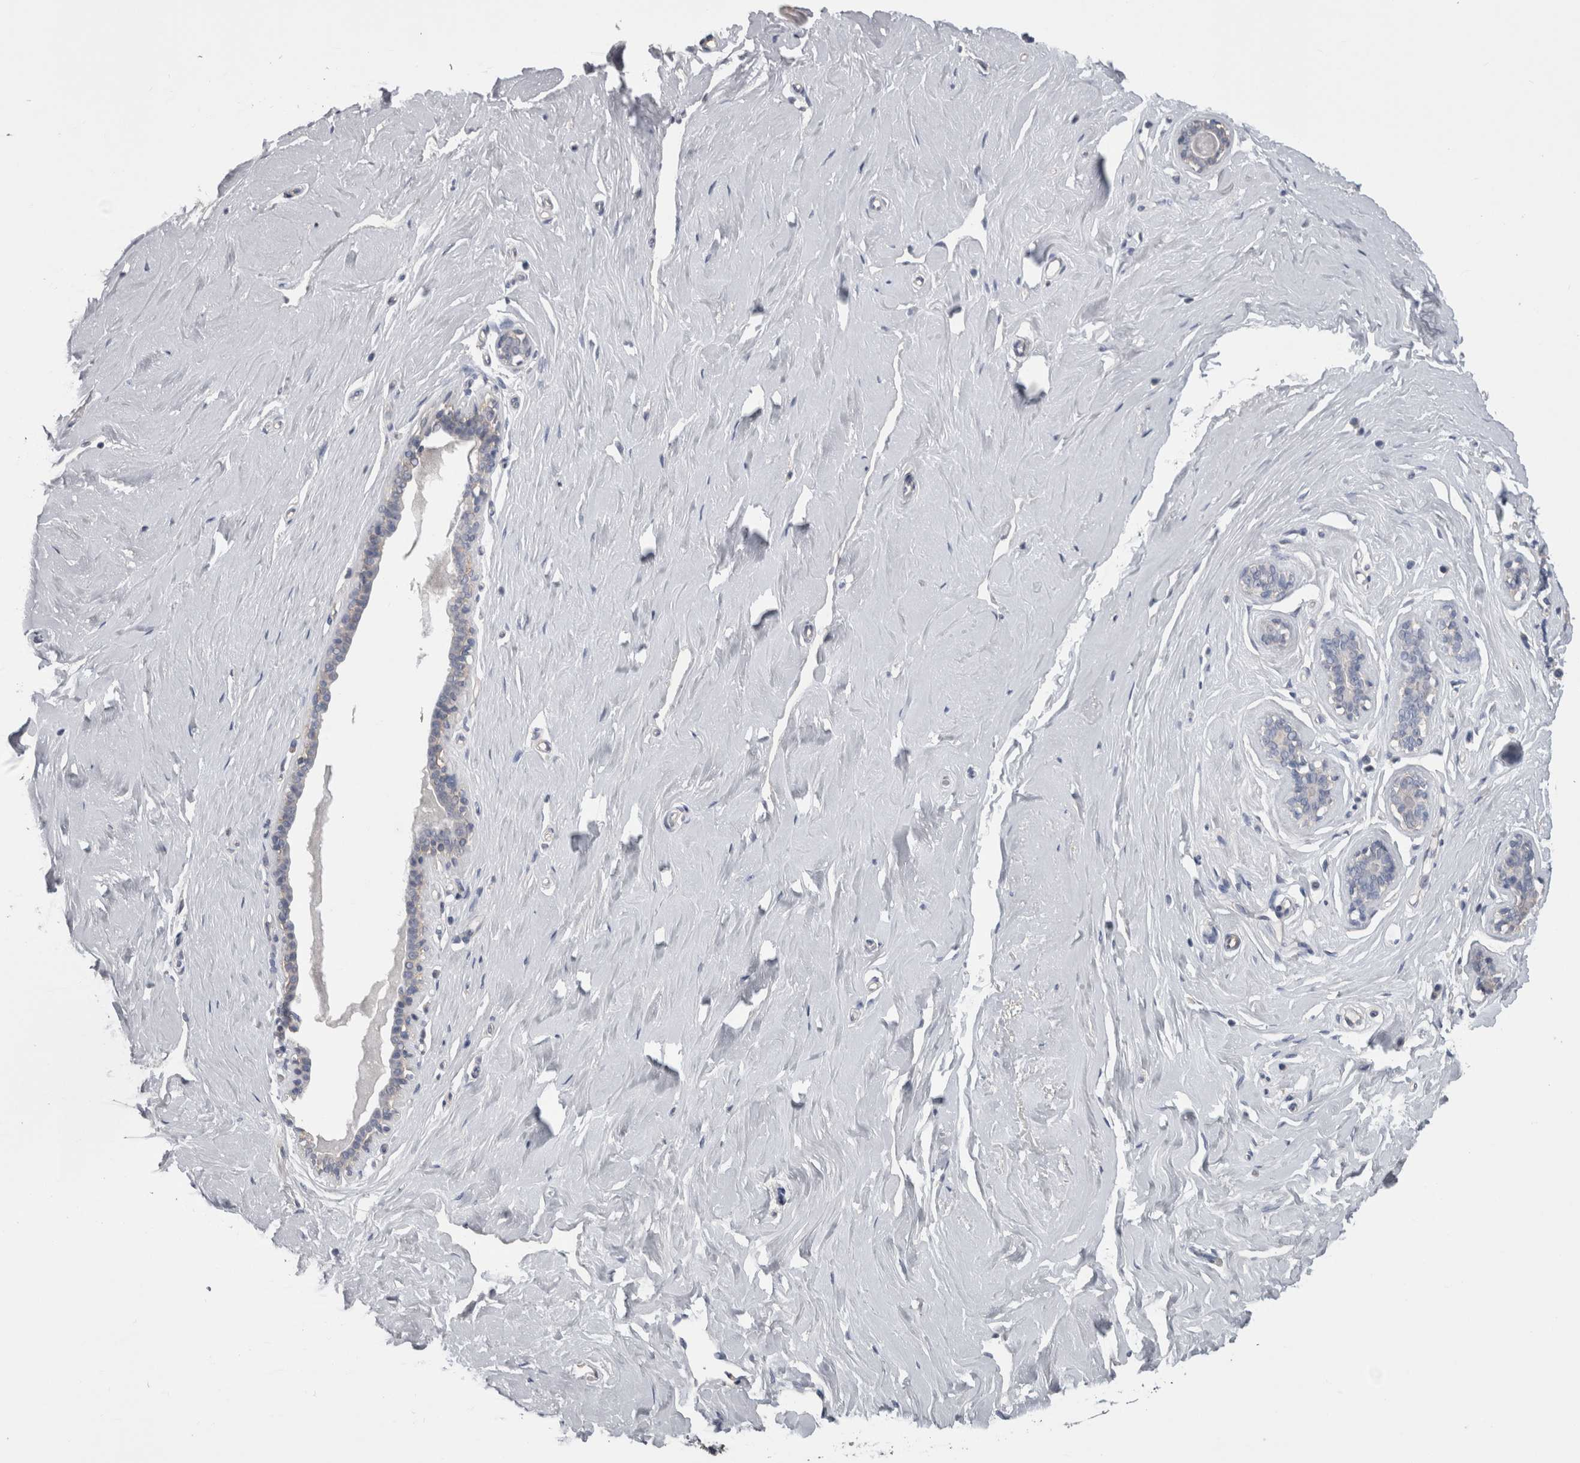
{"staining": {"intensity": "negative", "quantity": "none", "location": "none"}, "tissue": "breast", "cell_type": "Adipocytes", "image_type": "normal", "snomed": [{"axis": "morphology", "description": "Normal tissue, NOS"}, {"axis": "topography", "description": "Breast"}], "caption": "High power microscopy image of an immunohistochemistry histopathology image of normal breast, revealing no significant positivity in adipocytes.", "gene": "NECTIN2", "patient": {"sex": "female", "age": 23}}